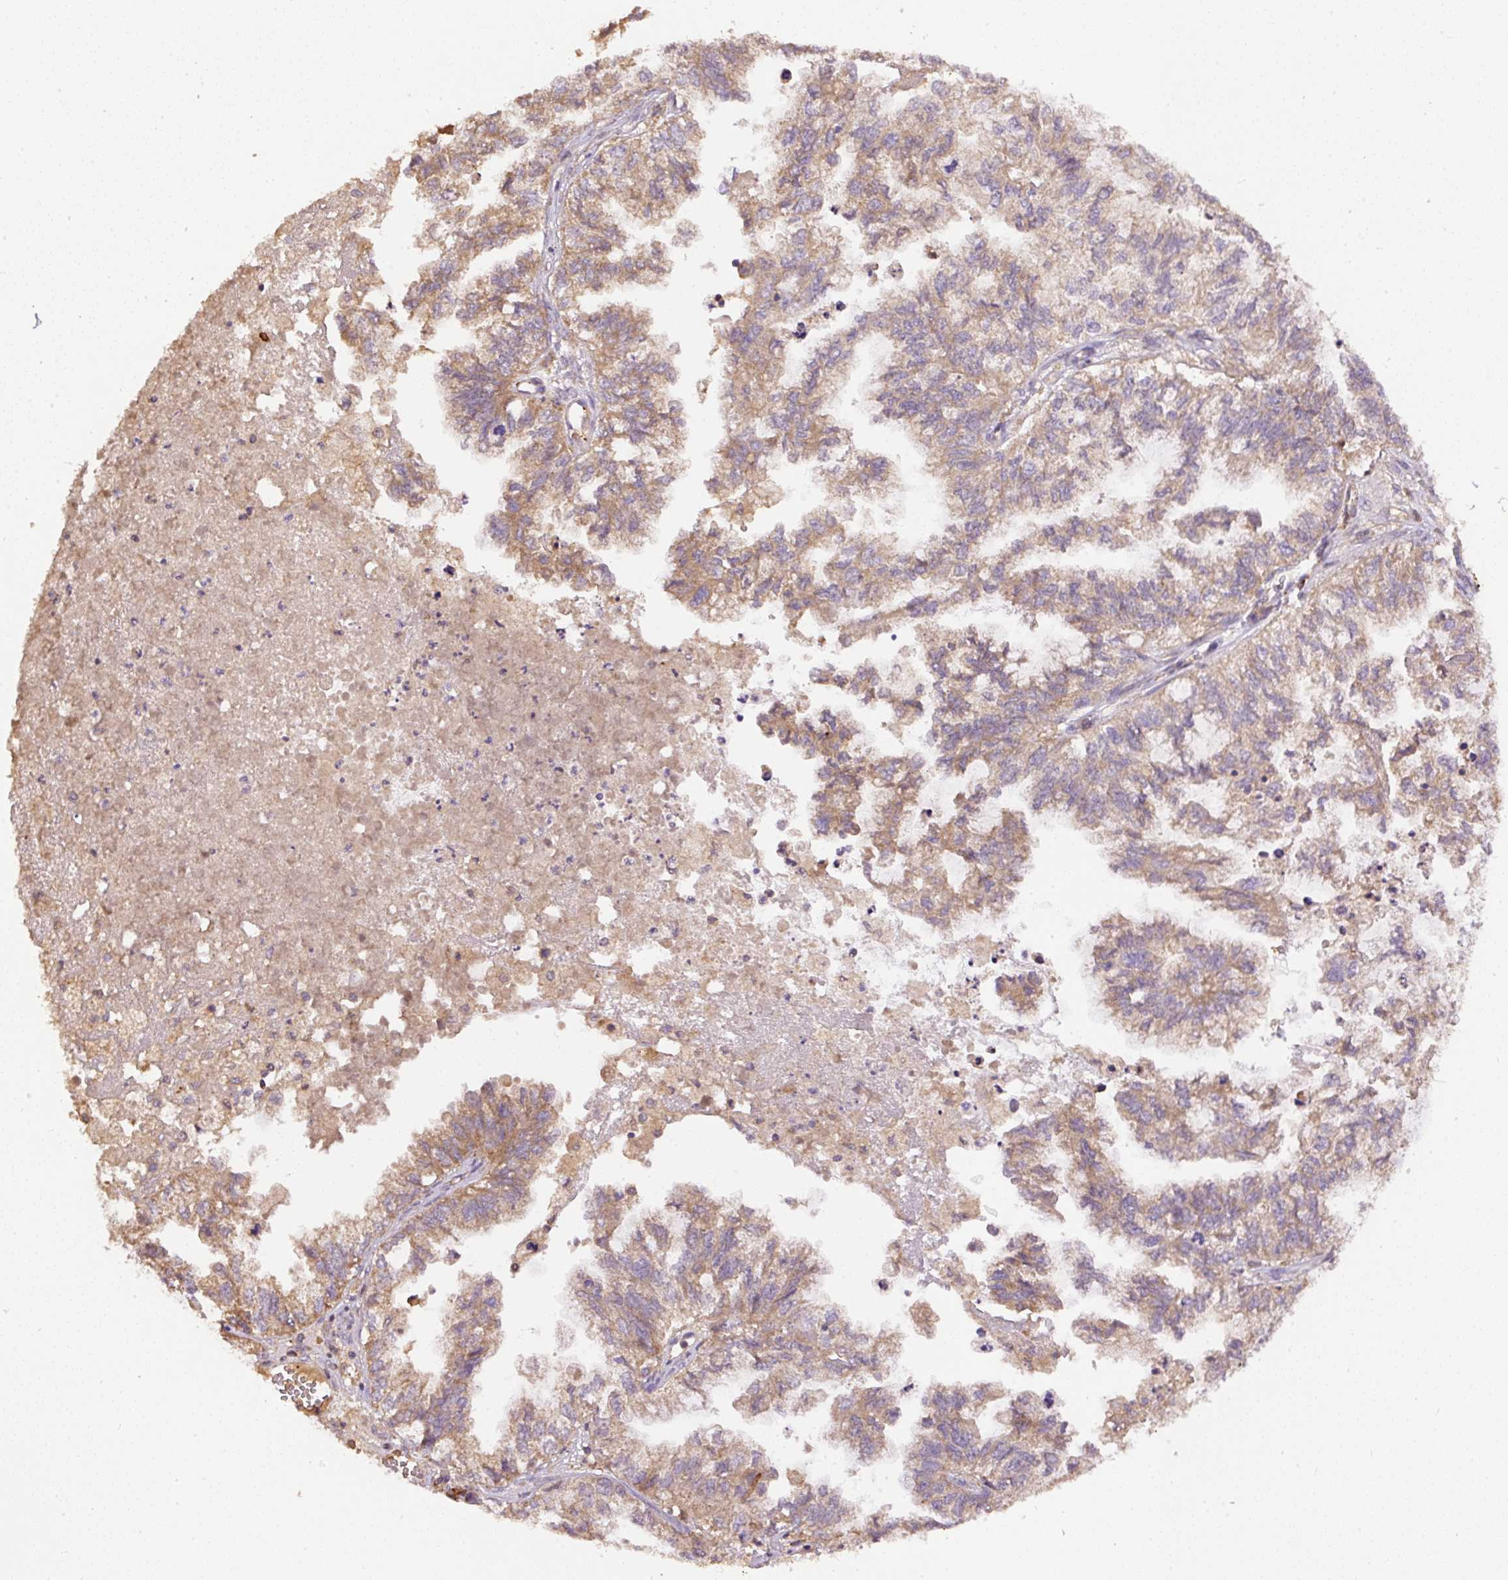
{"staining": {"intensity": "moderate", "quantity": ">75%", "location": "cytoplasmic/membranous"}, "tissue": "ovarian cancer", "cell_type": "Tumor cells", "image_type": "cancer", "snomed": [{"axis": "morphology", "description": "Cystadenocarcinoma, mucinous, NOS"}, {"axis": "topography", "description": "Ovary"}], "caption": "Immunohistochemical staining of human ovarian mucinous cystadenocarcinoma exhibits moderate cytoplasmic/membranous protein expression in about >75% of tumor cells.", "gene": "DAPK1", "patient": {"sex": "female", "age": 72}}